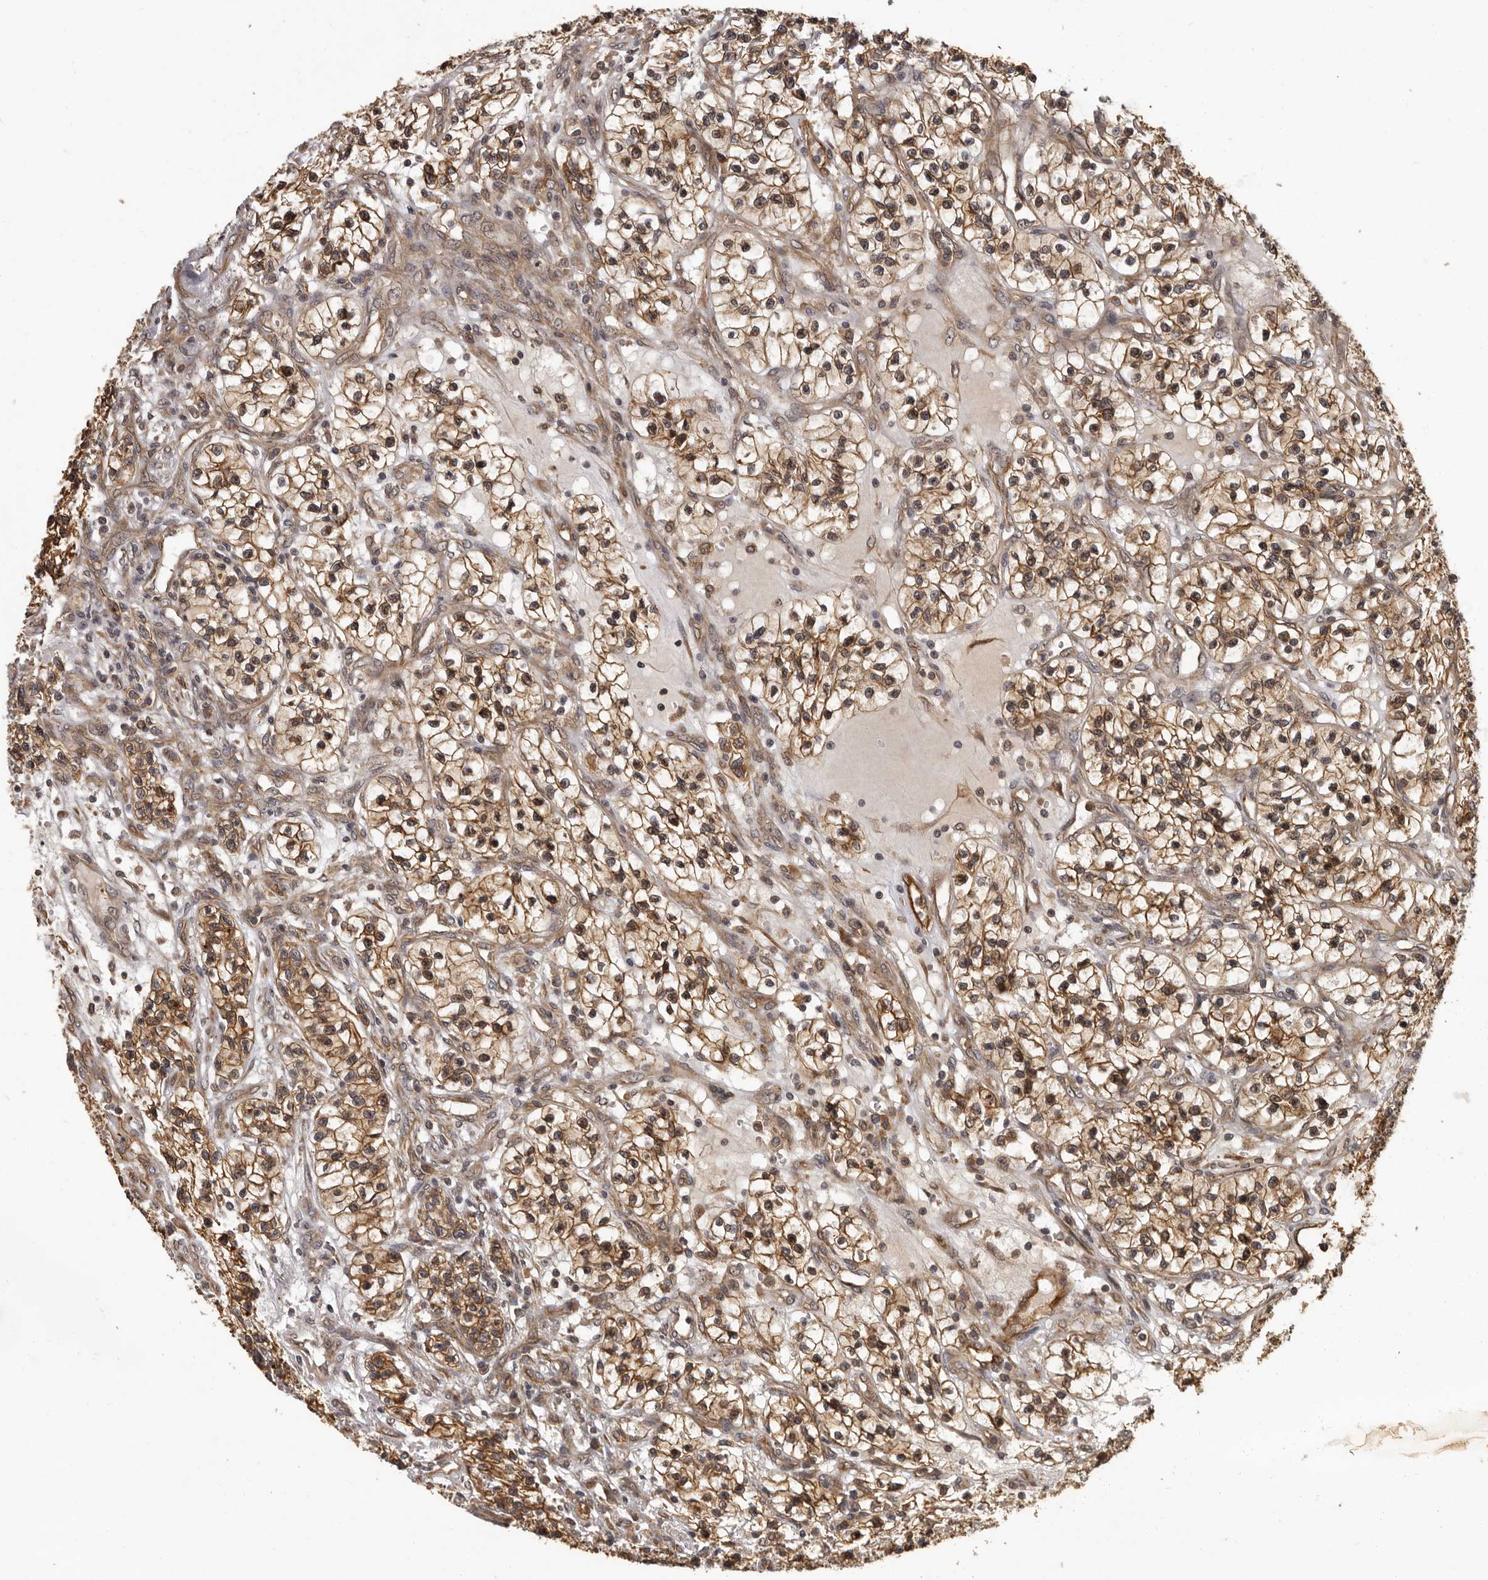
{"staining": {"intensity": "moderate", "quantity": "25%-75%", "location": "cytoplasmic/membranous"}, "tissue": "renal cancer", "cell_type": "Tumor cells", "image_type": "cancer", "snomed": [{"axis": "morphology", "description": "Adenocarcinoma, NOS"}, {"axis": "topography", "description": "Kidney"}], "caption": "Protein staining of renal cancer tissue displays moderate cytoplasmic/membranous positivity in about 25%-75% of tumor cells.", "gene": "SLITRK6", "patient": {"sex": "female", "age": 57}}